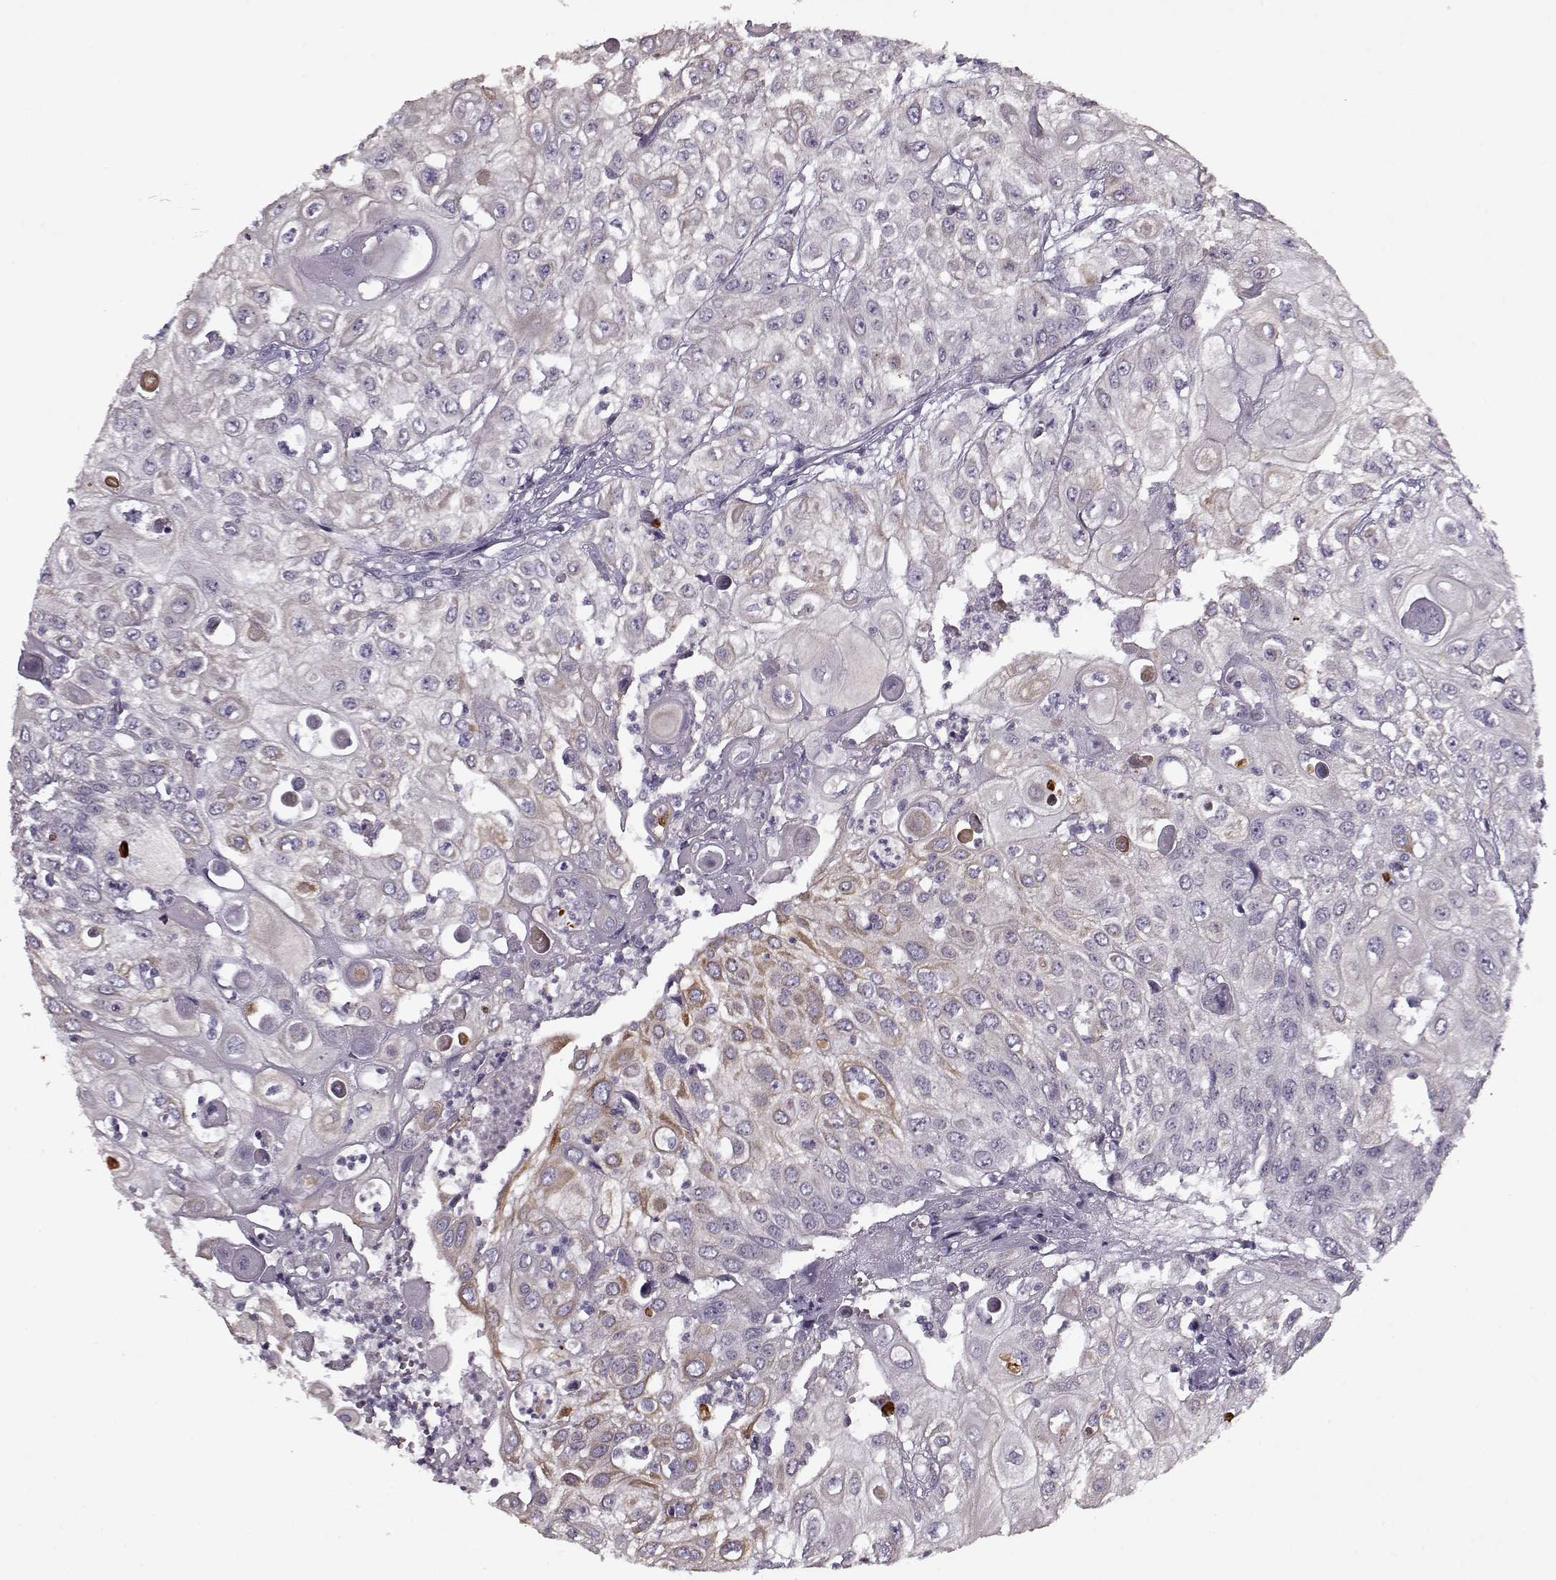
{"staining": {"intensity": "moderate", "quantity": "<25%", "location": "cytoplasmic/membranous"}, "tissue": "urothelial cancer", "cell_type": "Tumor cells", "image_type": "cancer", "snomed": [{"axis": "morphology", "description": "Urothelial carcinoma, High grade"}, {"axis": "topography", "description": "Urinary bladder"}], "caption": "The photomicrograph demonstrates immunohistochemical staining of urothelial cancer. There is moderate cytoplasmic/membranous positivity is seen in approximately <25% of tumor cells. (IHC, brightfield microscopy, high magnification).", "gene": "KRT9", "patient": {"sex": "female", "age": 79}}